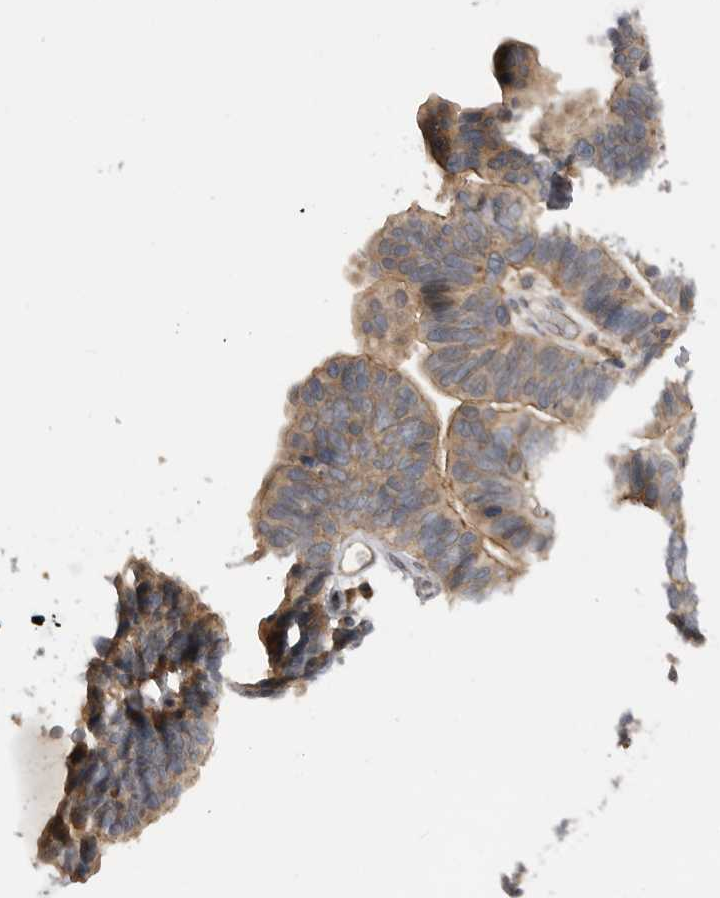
{"staining": {"intensity": "weak", "quantity": "25%-75%", "location": "cytoplasmic/membranous"}, "tissue": "ovarian cancer", "cell_type": "Tumor cells", "image_type": "cancer", "snomed": [{"axis": "morphology", "description": "Cystadenocarcinoma, serous, NOS"}, {"axis": "topography", "description": "Ovary"}], "caption": "This is a photomicrograph of IHC staining of ovarian serous cystadenocarcinoma, which shows weak positivity in the cytoplasmic/membranous of tumor cells.", "gene": "TRIM56", "patient": {"sex": "female", "age": 56}}